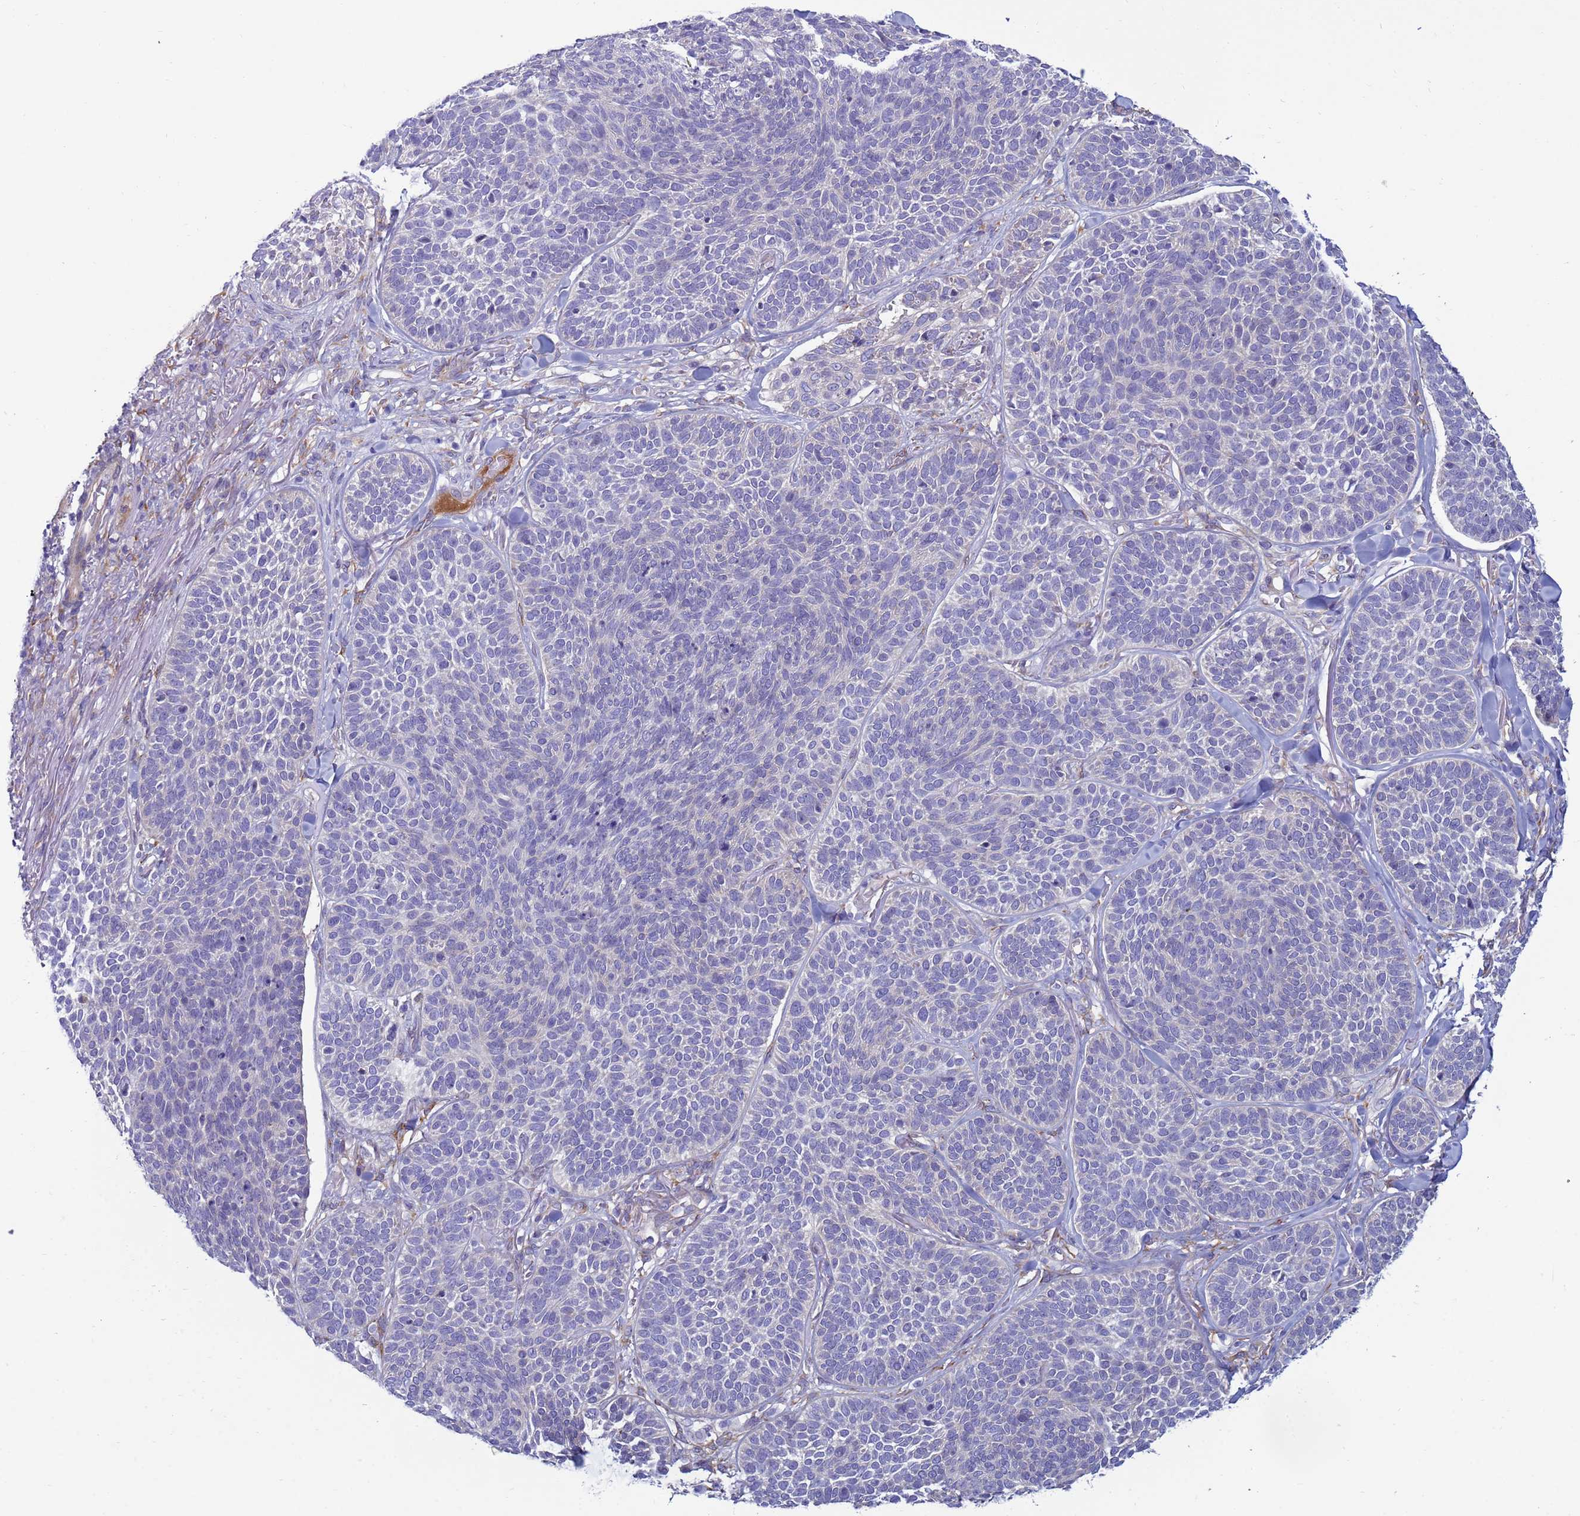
{"staining": {"intensity": "negative", "quantity": "none", "location": "none"}, "tissue": "skin cancer", "cell_type": "Tumor cells", "image_type": "cancer", "snomed": [{"axis": "morphology", "description": "Basal cell carcinoma"}, {"axis": "topography", "description": "Skin"}], "caption": "Tumor cells show no significant protein expression in skin cancer (basal cell carcinoma).", "gene": "TRPC6", "patient": {"sex": "male", "age": 85}}